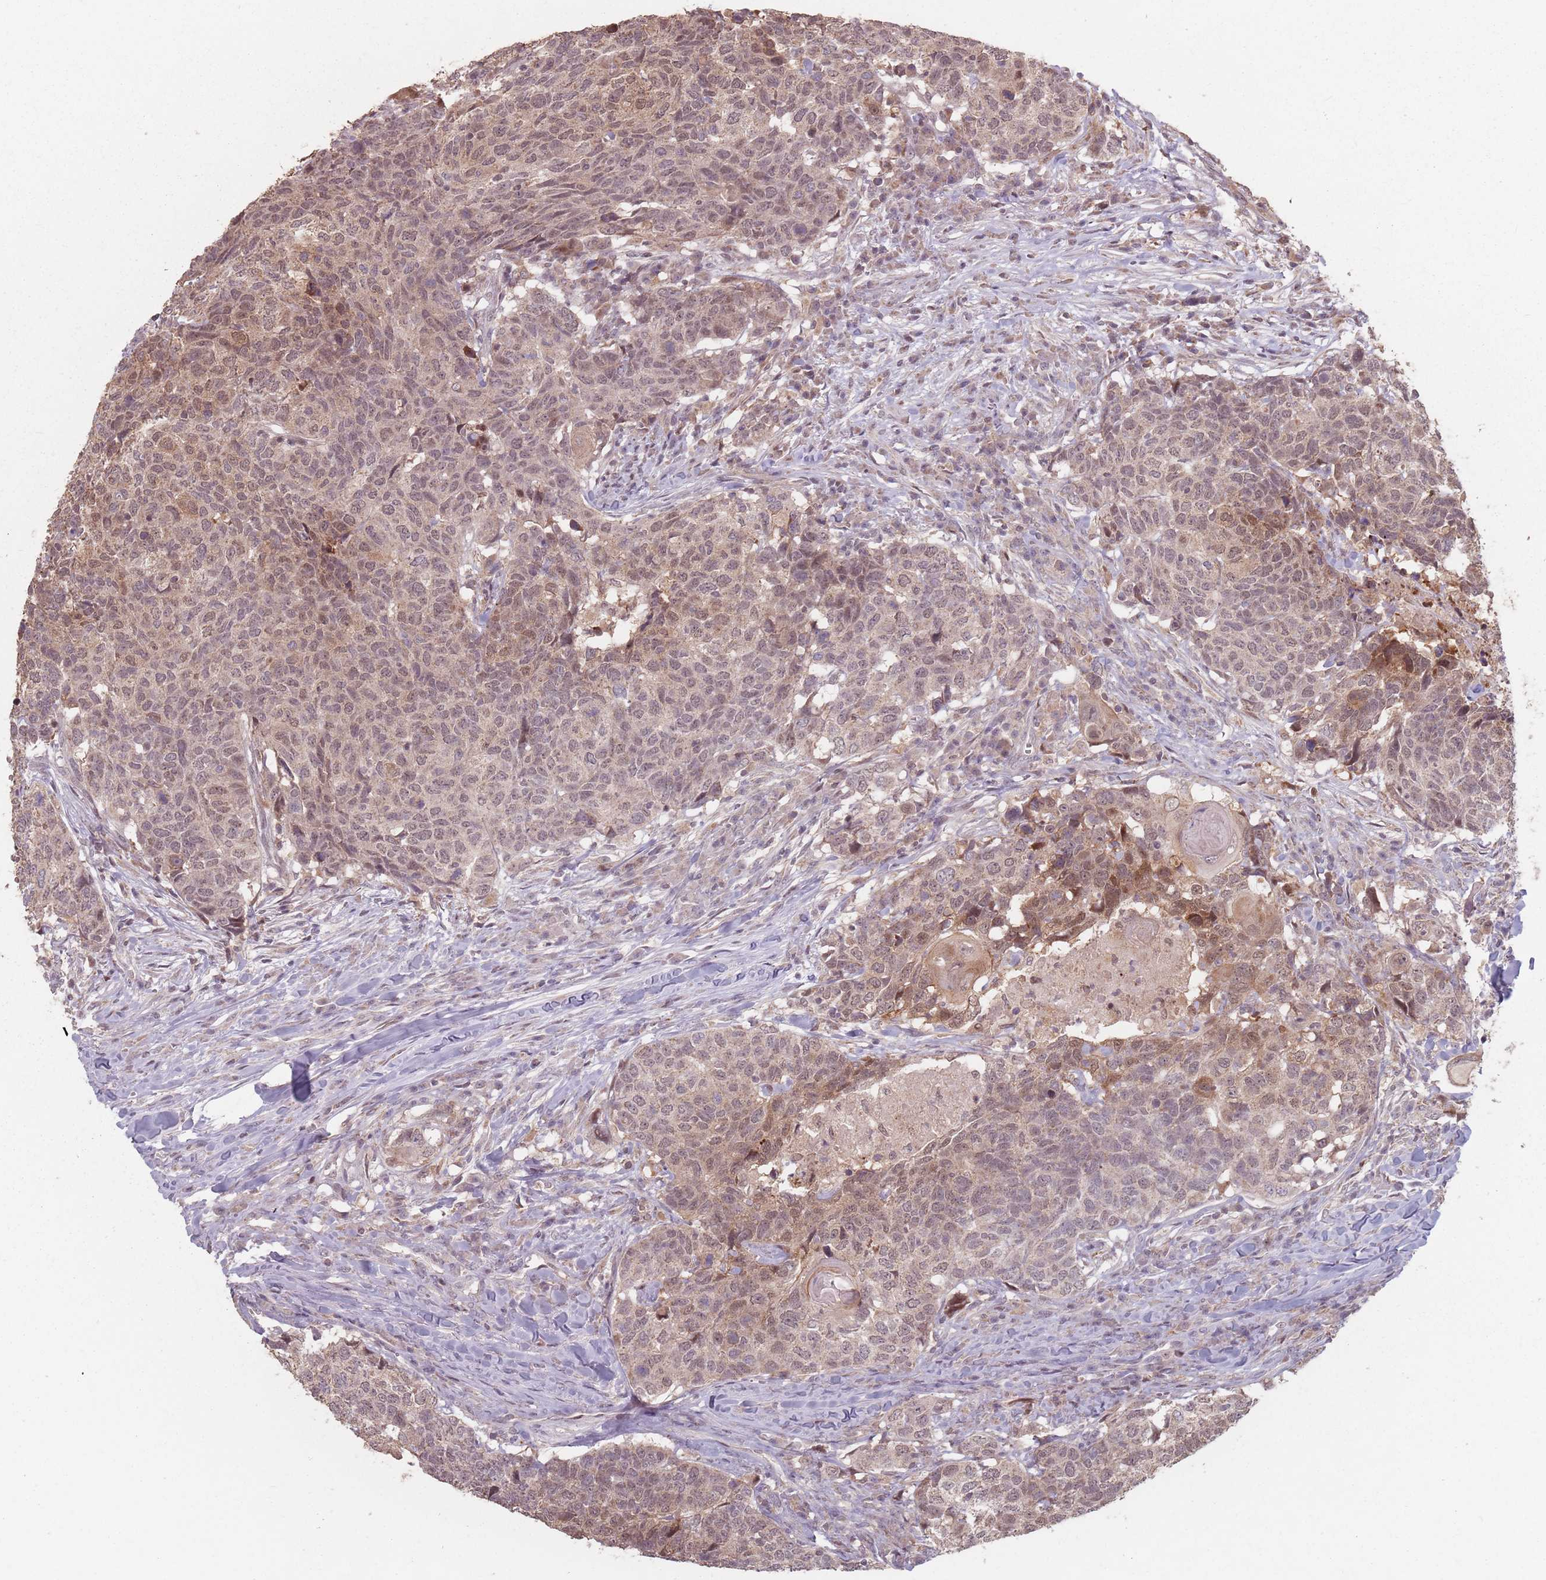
{"staining": {"intensity": "moderate", "quantity": ">75%", "location": "cytoplasmic/membranous,nuclear"}, "tissue": "head and neck cancer", "cell_type": "Tumor cells", "image_type": "cancer", "snomed": [{"axis": "morphology", "description": "Normal tissue, NOS"}, {"axis": "morphology", "description": "Squamous cell carcinoma, NOS"}, {"axis": "topography", "description": "Skeletal muscle"}, {"axis": "topography", "description": "Vascular tissue"}, {"axis": "topography", "description": "Peripheral nerve tissue"}, {"axis": "topography", "description": "Head-Neck"}], "caption": "Immunohistochemical staining of head and neck cancer exhibits moderate cytoplasmic/membranous and nuclear protein expression in about >75% of tumor cells.", "gene": "VPS52", "patient": {"sex": "male", "age": 66}}